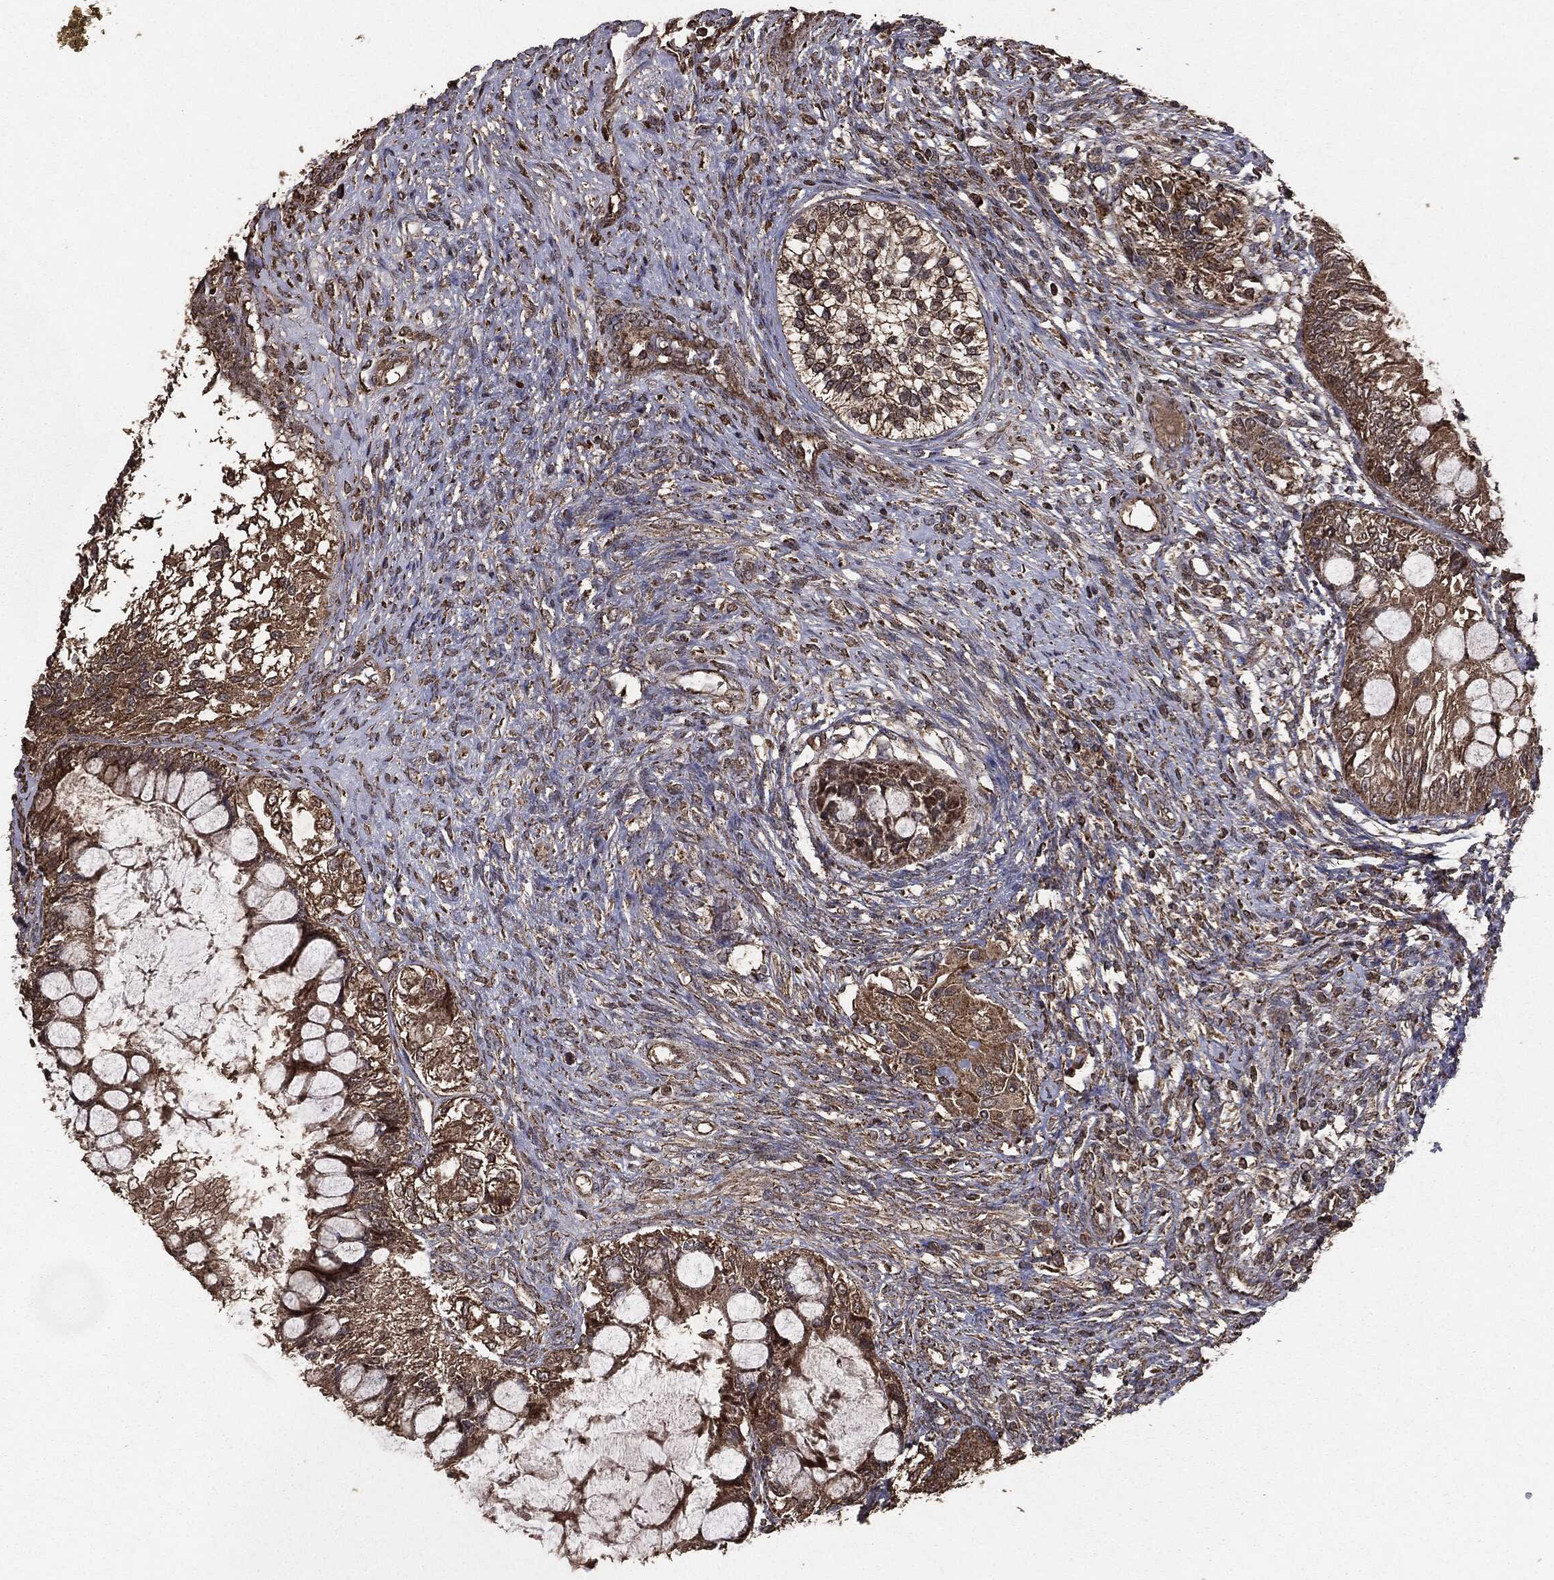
{"staining": {"intensity": "moderate", "quantity": ">75%", "location": "cytoplasmic/membranous"}, "tissue": "testis cancer", "cell_type": "Tumor cells", "image_type": "cancer", "snomed": [{"axis": "morphology", "description": "Seminoma, NOS"}, {"axis": "morphology", "description": "Carcinoma, Embryonal, NOS"}, {"axis": "topography", "description": "Testis"}], "caption": "Protein staining of testis cancer tissue shows moderate cytoplasmic/membranous expression in approximately >75% of tumor cells.", "gene": "MTOR", "patient": {"sex": "male", "age": 41}}